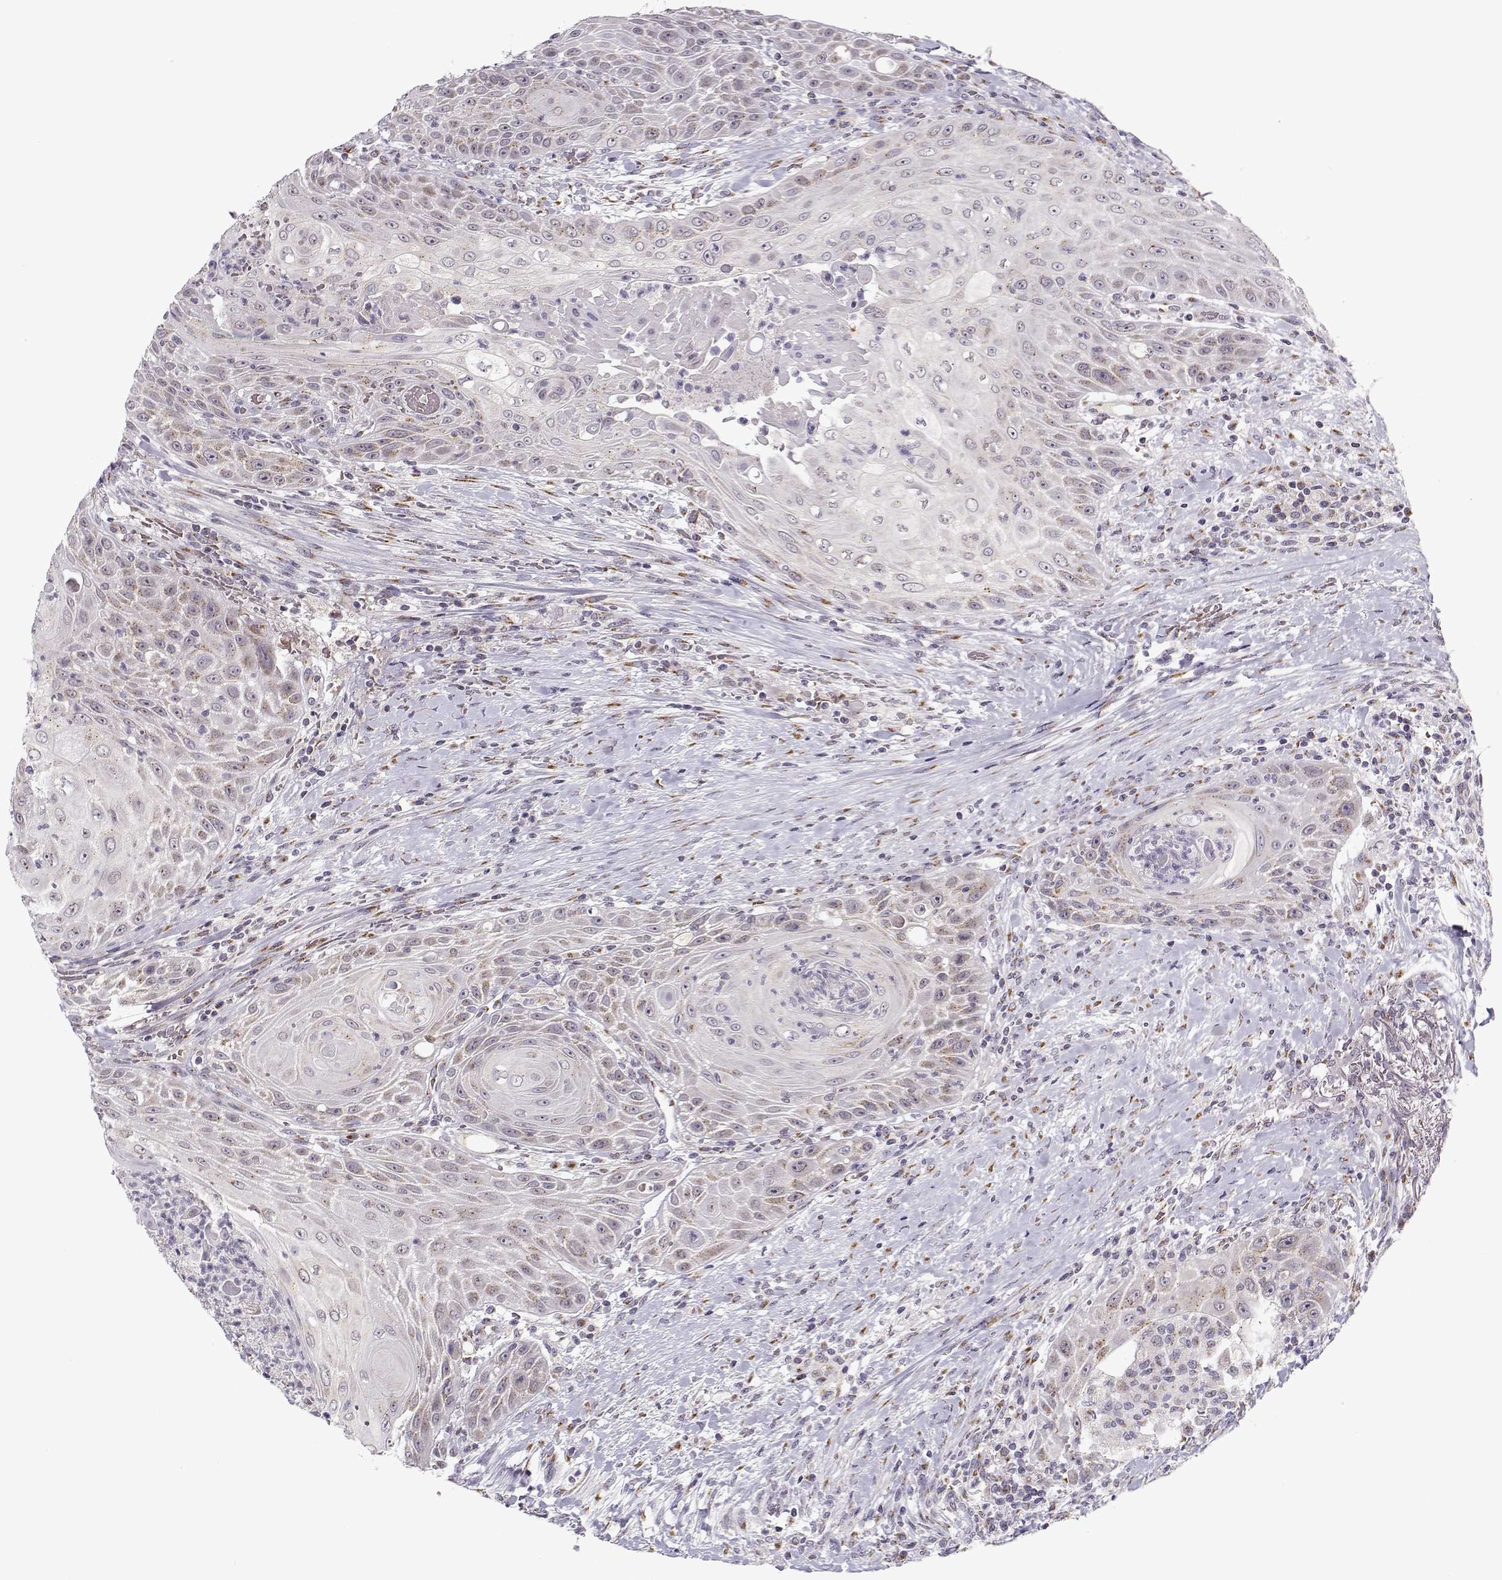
{"staining": {"intensity": "weak", "quantity": ">75%", "location": "cytoplasmic/membranous"}, "tissue": "head and neck cancer", "cell_type": "Tumor cells", "image_type": "cancer", "snomed": [{"axis": "morphology", "description": "Squamous cell carcinoma, NOS"}, {"axis": "topography", "description": "Head-Neck"}], "caption": "Immunohistochemical staining of human head and neck squamous cell carcinoma demonstrates low levels of weak cytoplasmic/membranous protein staining in approximately >75% of tumor cells. (DAB (3,3'-diaminobenzidine) = brown stain, brightfield microscopy at high magnification).", "gene": "SLC4A5", "patient": {"sex": "male", "age": 69}}